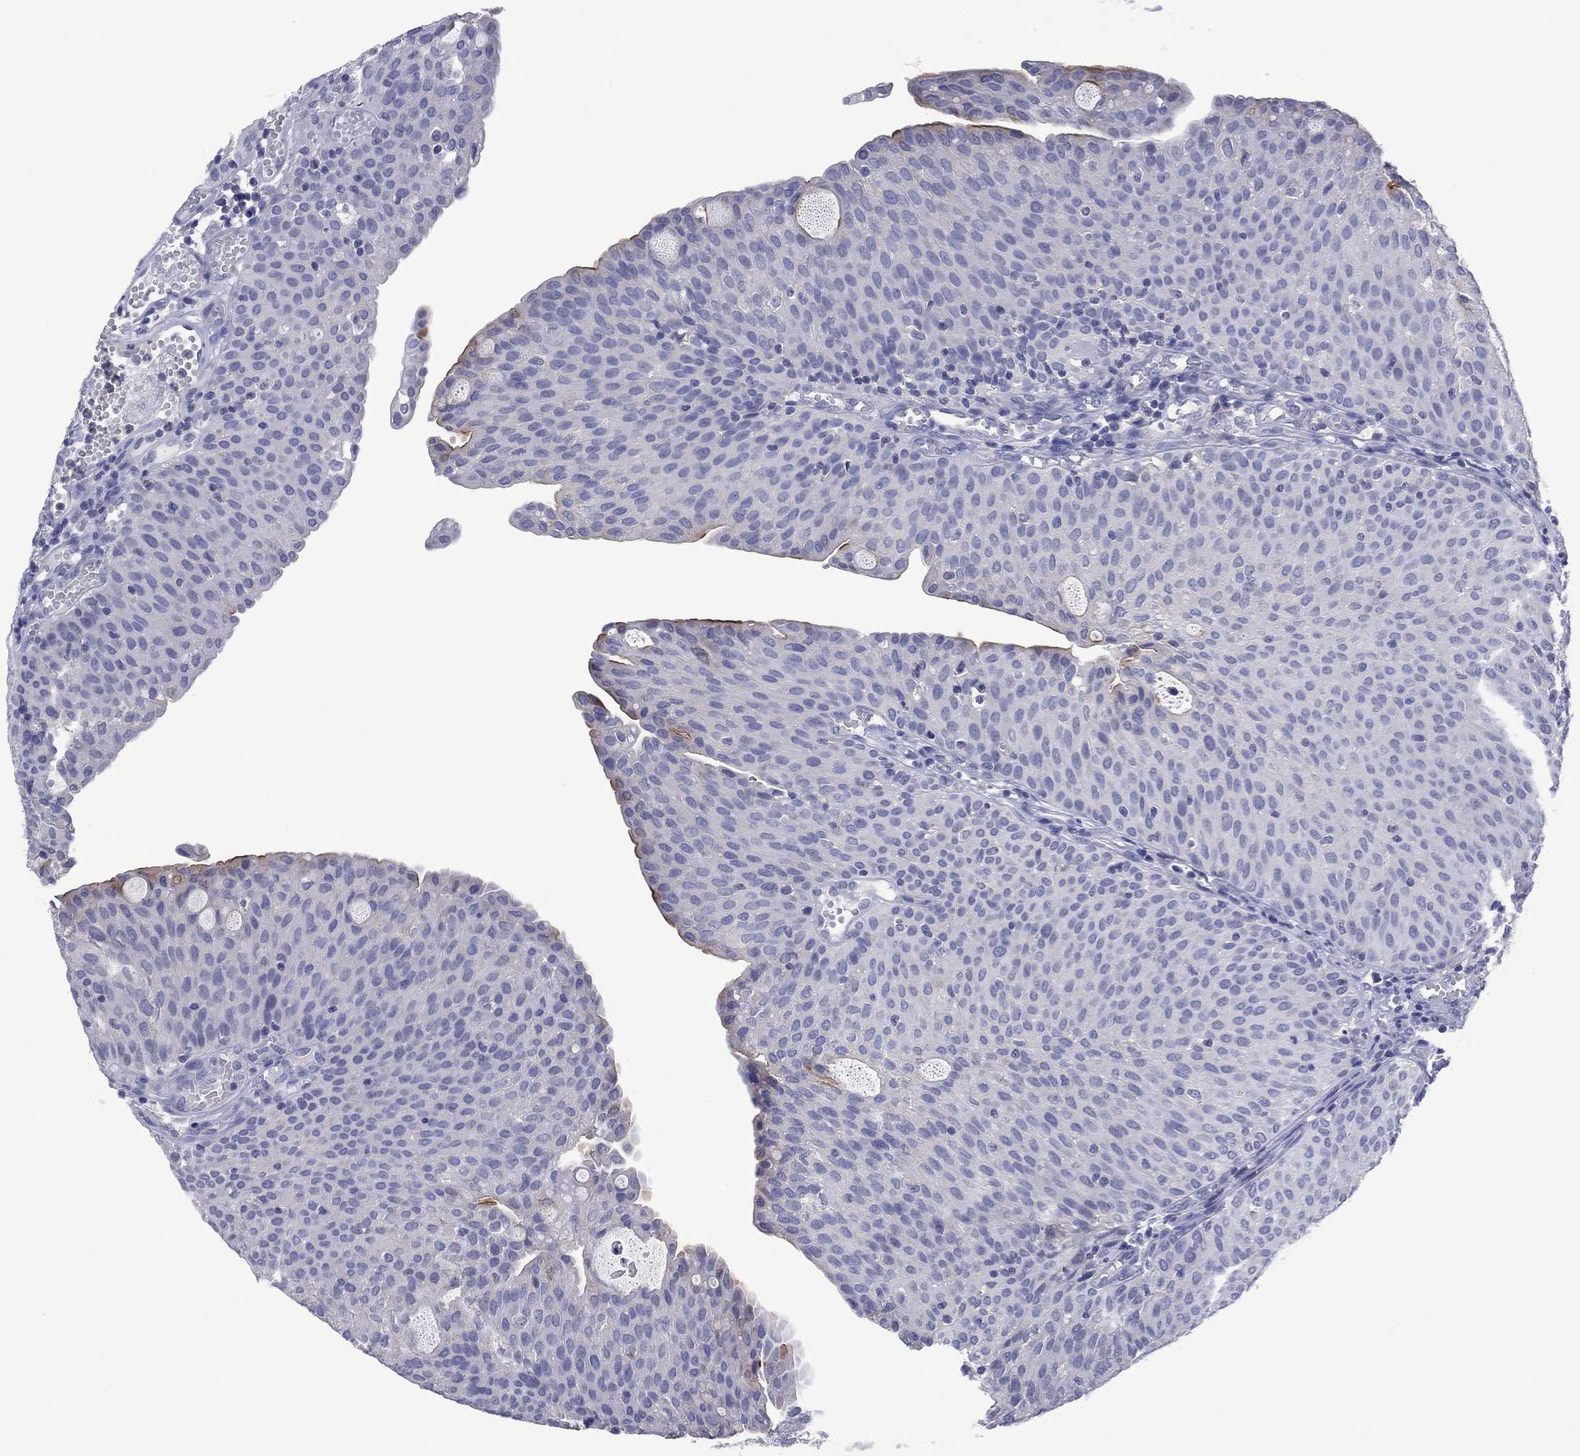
{"staining": {"intensity": "strong", "quantity": "<25%", "location": "cytoplasmic/membranous"}, "tissue": "urothelial cancer", "cell_type": "Tumor cells", "image_type": "cancer", "snomed": [{"axis": "morphology", "description": "Urothelial carcinoma, Low grade"}, {"axis": "topography", "description": "Urinary bladder"}], "caption": "DAB (3,3'-diaminobenzidine) immunohistochemical staining of human urothelial cancer shows strong cytoplasmic/membranous protein staining in approximately <25% of tumor cells.", "gene": "FER1L6", "patient": {"sex": "male", "age": 54}}